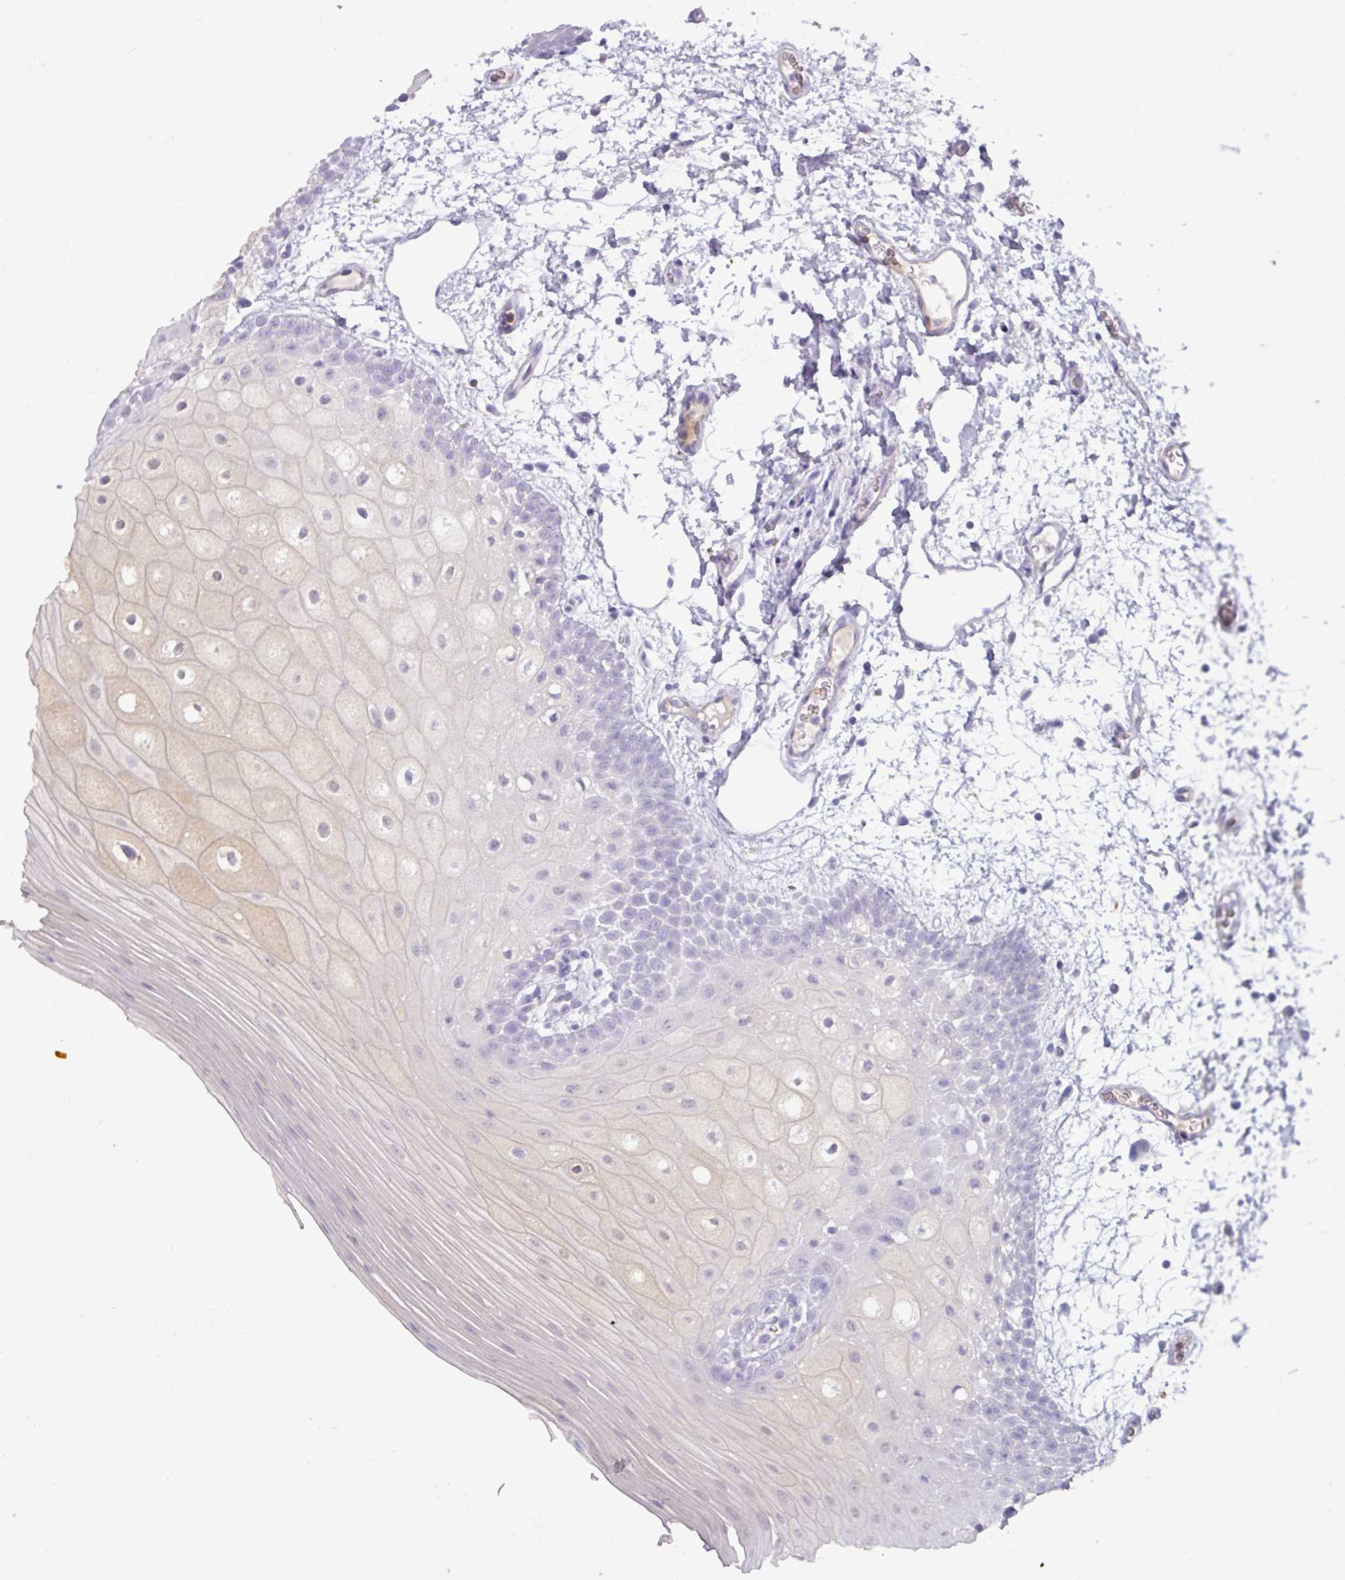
{"staining": {"intensity": "weak", "quantity": "<25%", "location": "cytoplasmic/membranous"}, "tissue": "oral mucosa", "cell_type": "Squamous epithelial cells", "image_type": "normal", "snomed": [{"axis": "morphology", "description": "Normal tissue, NOS"}, {"axis": "morphology", "description": "Squamous cell carcinoma, NOS"}, {"axis": "topography", "description": "Oral tissue"}, {"axis": "topography", "description": "Tounge, NOS"}, {"axis": "topography", "description": "Head-Neck"}], "caption": "A high-resolution micrograph shows immunohistochemistry (IHC) staining of normal oral mucosa, which exhibits no significant expression in squamous epithelial cells. (Immunohistochemistry, brightfield microscopy, high magnification).", "gene": "ZNF524", "patient": {"sex": "male", "age": 76}}